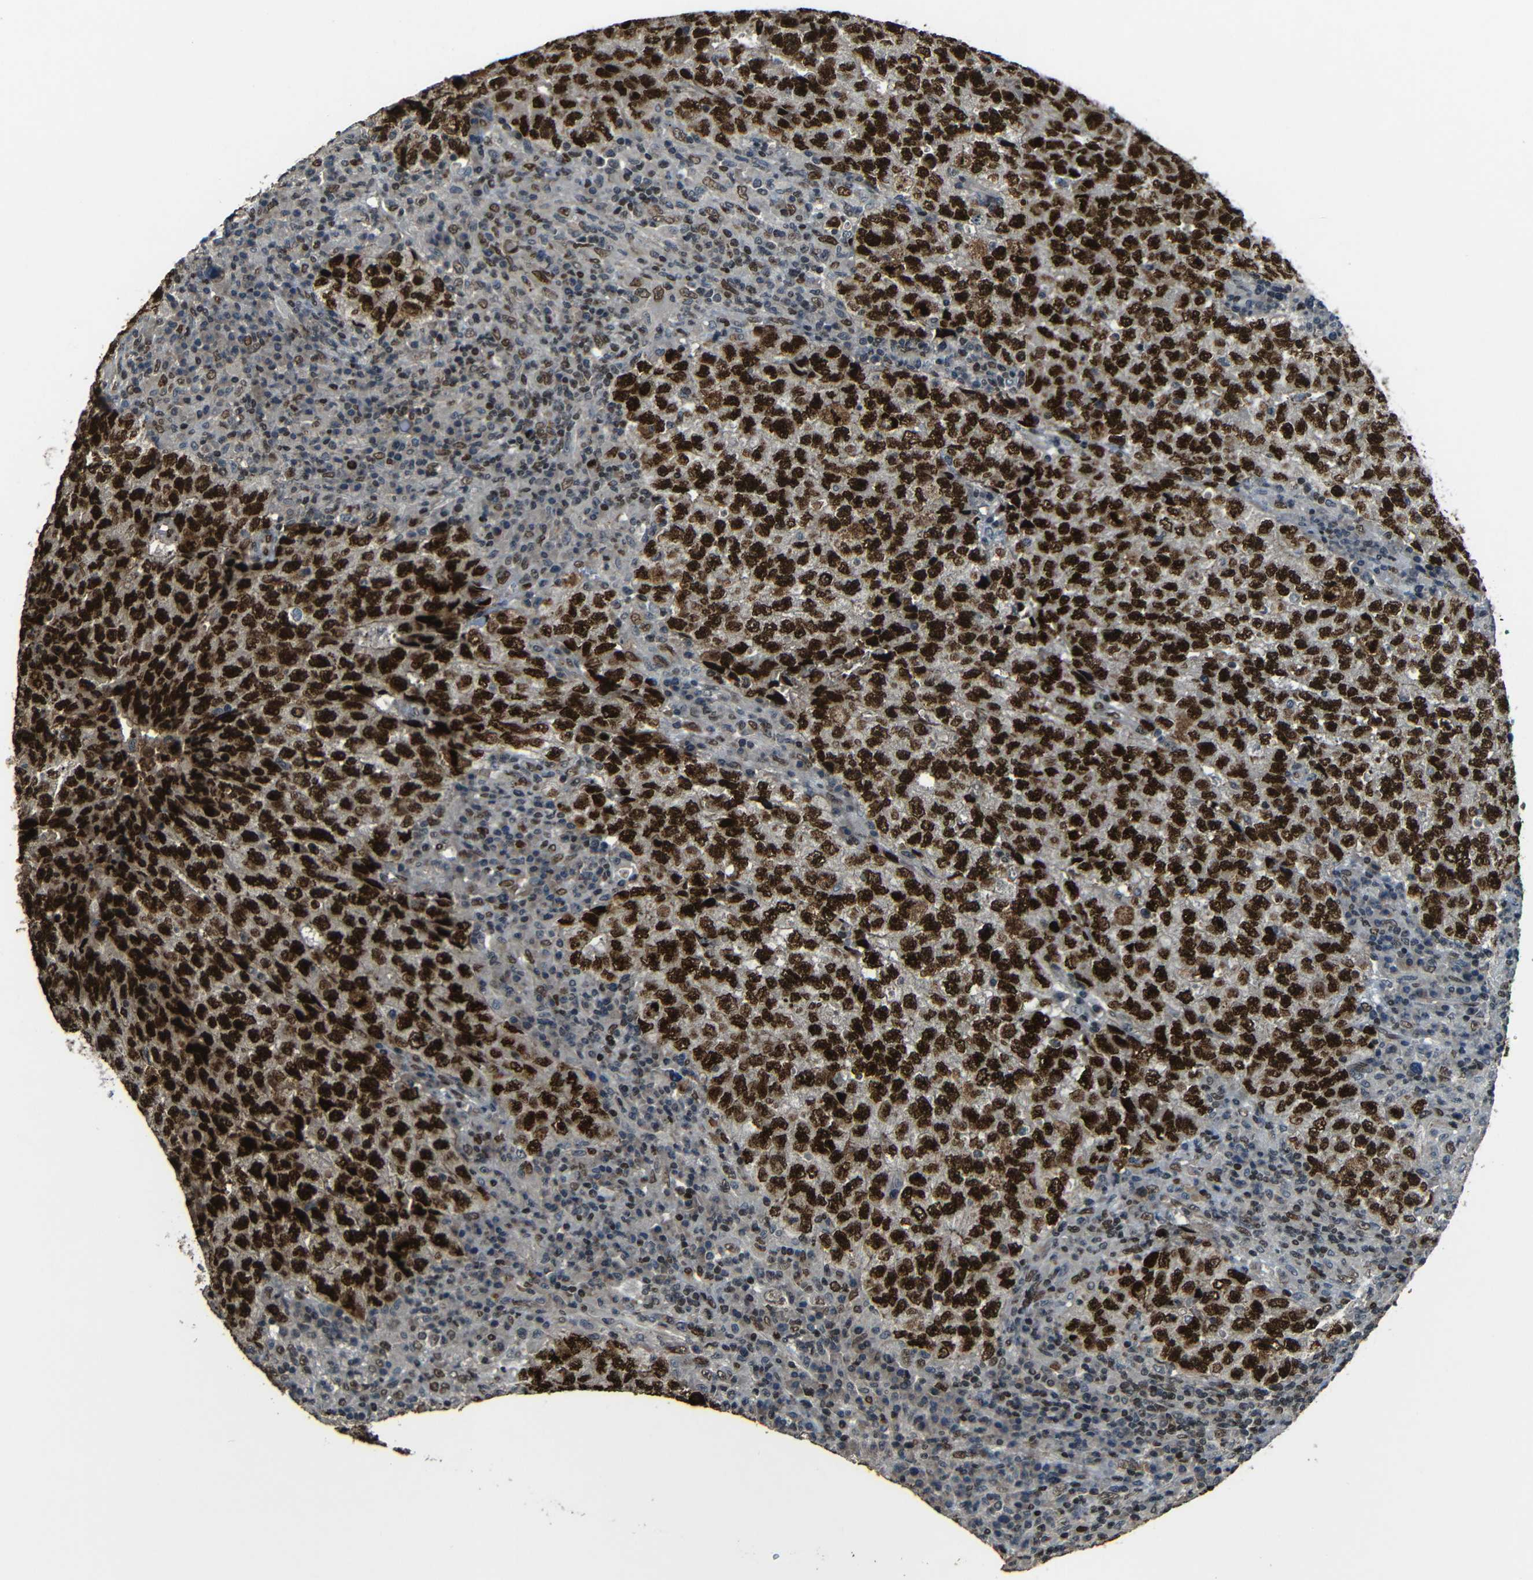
{"staining": {"intensity": "strong", "quantity": ">75%", "location": "cytoplasmic/membranous,nuclear"}, "tissue": "testis cancer", "cell_type": "Tumor cells", "image_type": "cancer", "snomed": [{"axis": "morphology", "description": "Necrosis, NOS"}, {"axis": "morphology", "description": "Carcinoma, Embryonal, NOS"}, {"axis": "topography", "description": "Testis"}], "caption": "A high-resolution histopathology image shows IHC staining of testis cancer, which displays strong cytoplasmic/membranous and nuclear positivity in approximately >75% of tumor cells.", "gene": "PSIP1", "patient": {"sex": "male", "age": 19}}